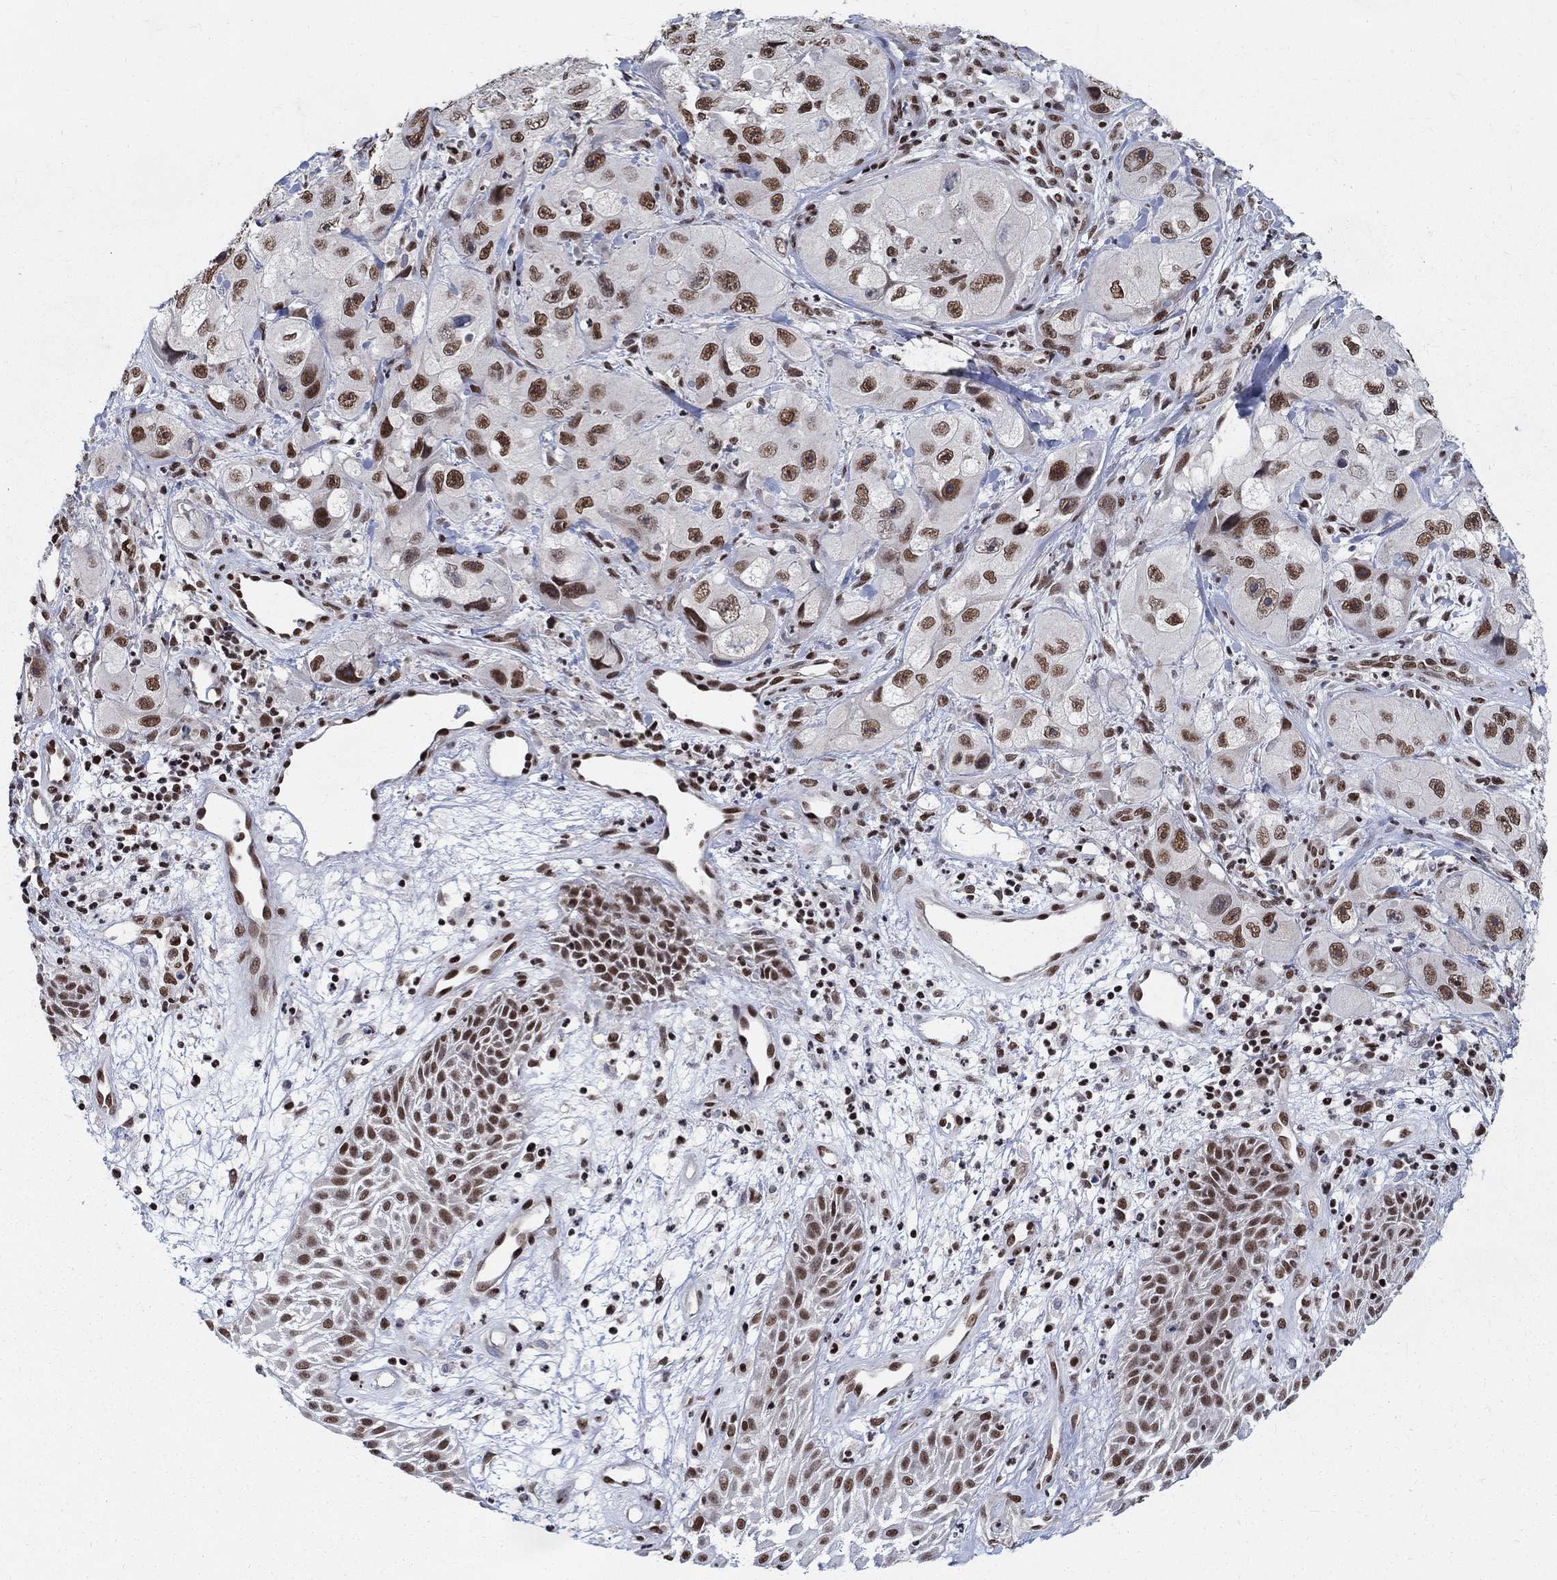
{"staining": {"intensity": "strong", "quantity": "25%-75%", "location": "nuclear"}, "tissue": "skin cancer", "cell_type": "Tumor cells", "image_type": "cancer", "snomed": [{"axis": "morphology", "description": "Squamous cell carcinoma, NOS"}, {"axis": "topography", "description": "Skin"}, {"axis": "topography", "description": "Subcutis"}], "caption": "Skin cancer (squamous cell carcinoma) stained for a protein displays strong nuclear positivity in tumor cells. (IHC, brightfield microscopy, high magnification).", "gene": "FBXO16", "patient": {"sex": "male", "age": 73}}